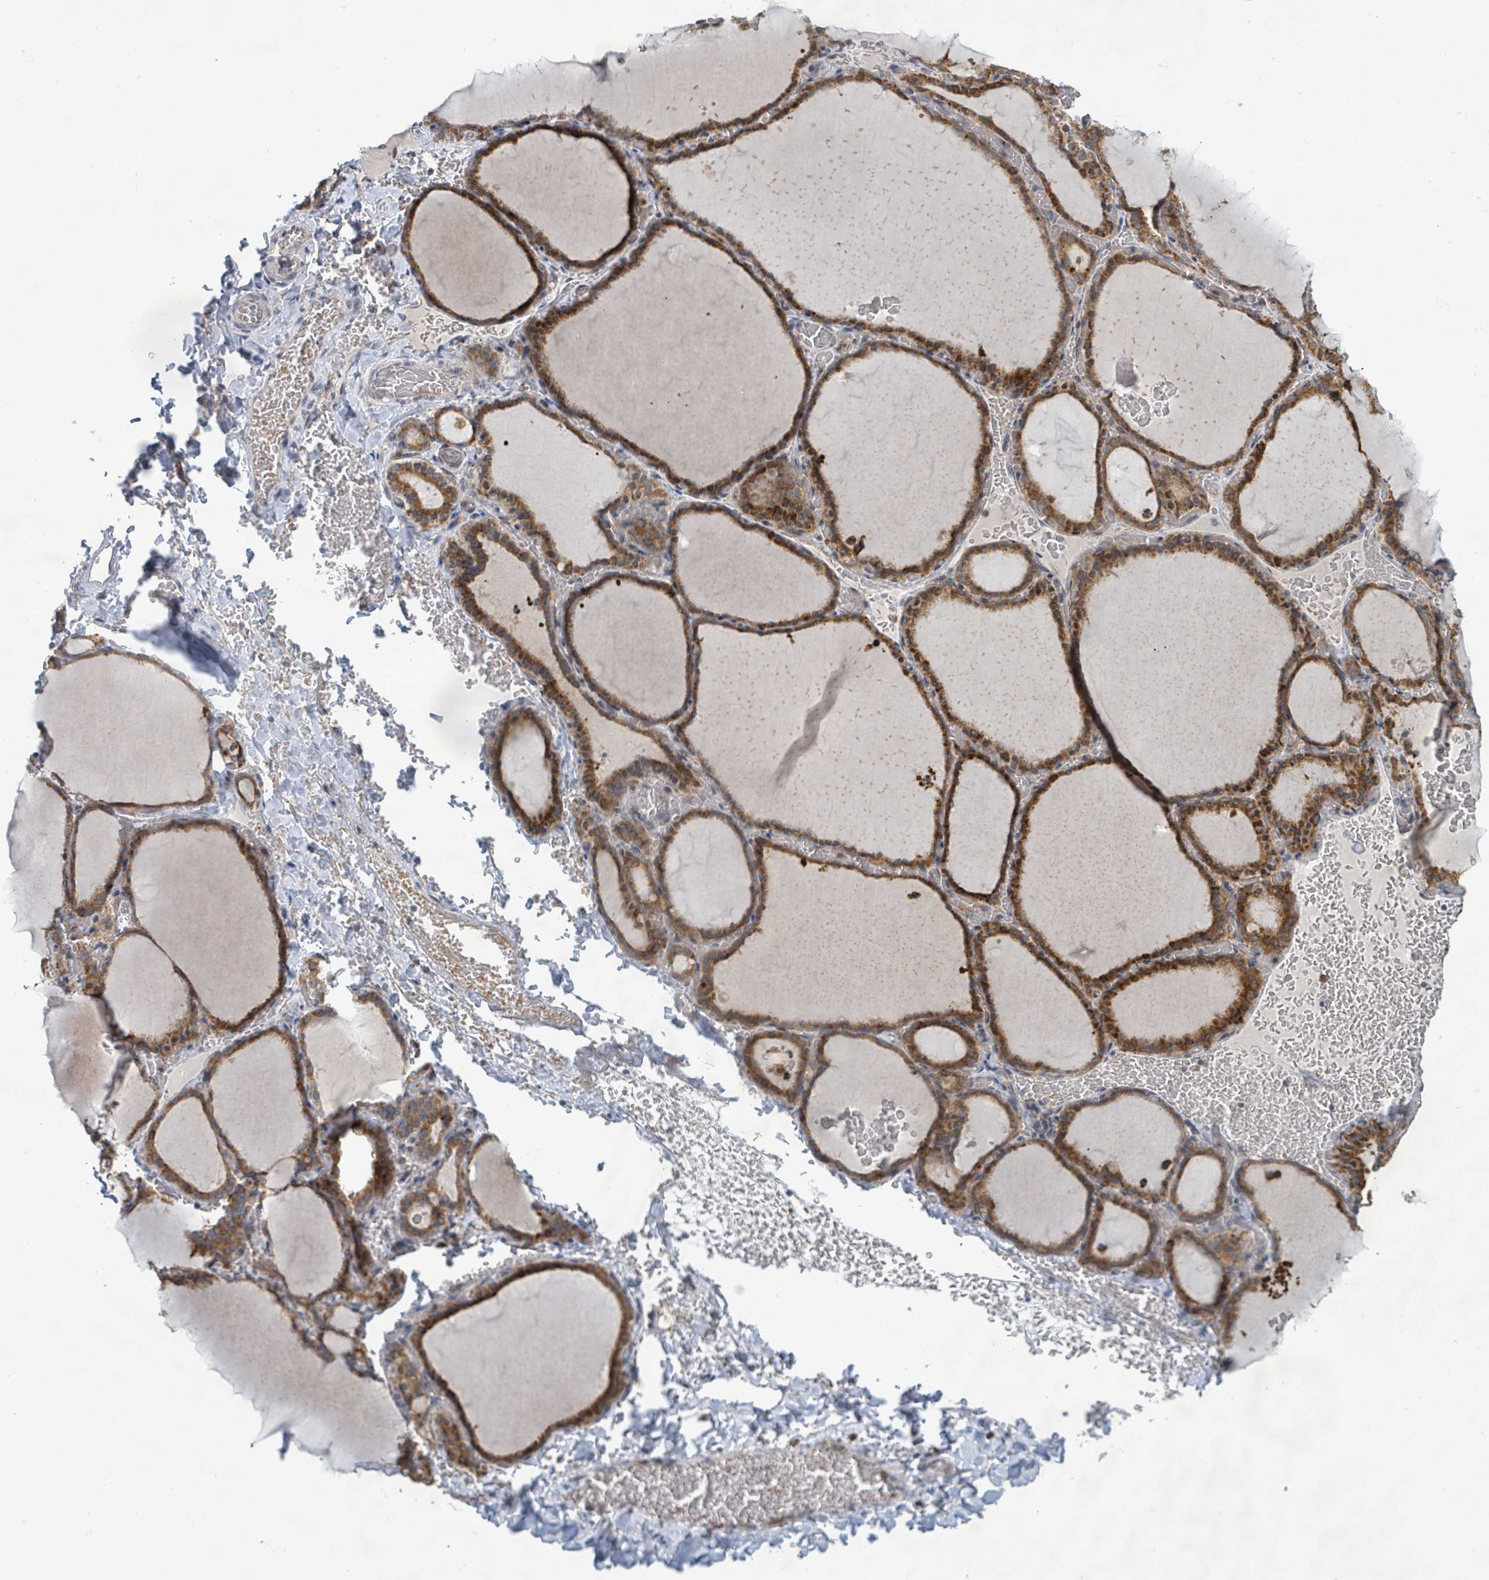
{"staining": {"intensity": "strong", "quantity": ">75%", "location": "cytoplasmic/membranous"}, "tissue": "thyroid gland", "cell_type": "Glandular cells", "image_type": "normal", "snomed": [{"axis": "morphology", "description": "Normal tissue, NOS"}, {"axis": "topography", "description": "Thyroid gland"}], "caption": "Immunohistochemical staining of unremarkable thyroid gland demonstrates high levels of strong cytoplasmic/membranous expression in about >75% of glandular cells. The staining was performed using DAB (3,3'-diaminobenzidine), with brown indicating positive protein expression. Nuclei are stained blue with hematoxylin.", "gene": "SHROOM2", "patient": {"sex": "female", "age": 39}}